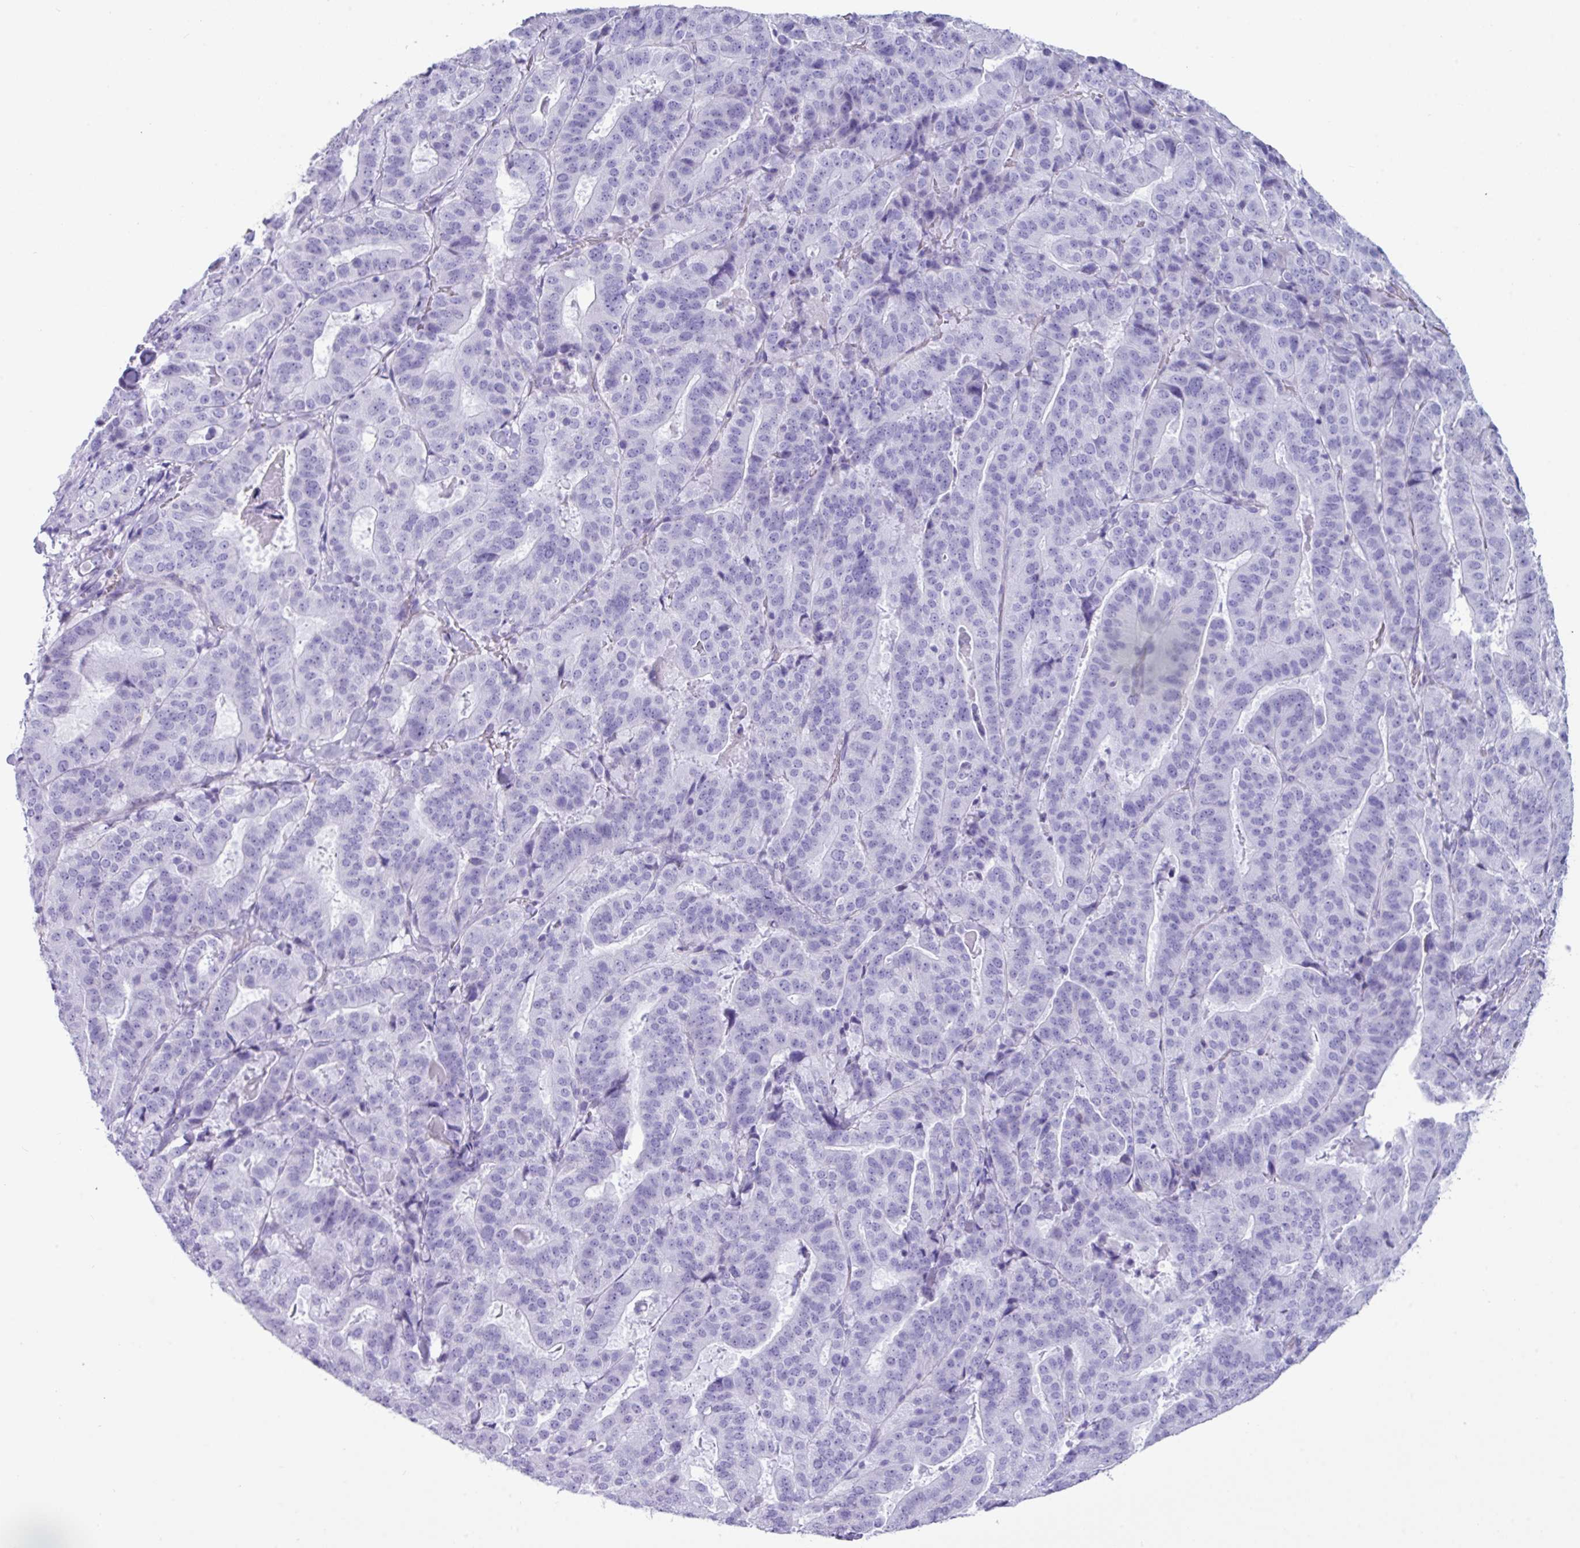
{"staining": {"intensity": "negative", "quantity": "none", "location": "none"}, "tissue": "stomach cancer", "cell_type": "Tumor cells", "image_type": "cancer", "snomed": [{"axis": "morphology", "description": "Adenocarcinoma, NOS"}, {"axis": "topography", "description": "Stomach"}], "caption": "DAB immunohistochemical staining of human stomach adenocarcinoma displays no significant expression in tumor cells.", "gene": "ZNF524", "patient": {"sex": "male", "age": 48}}